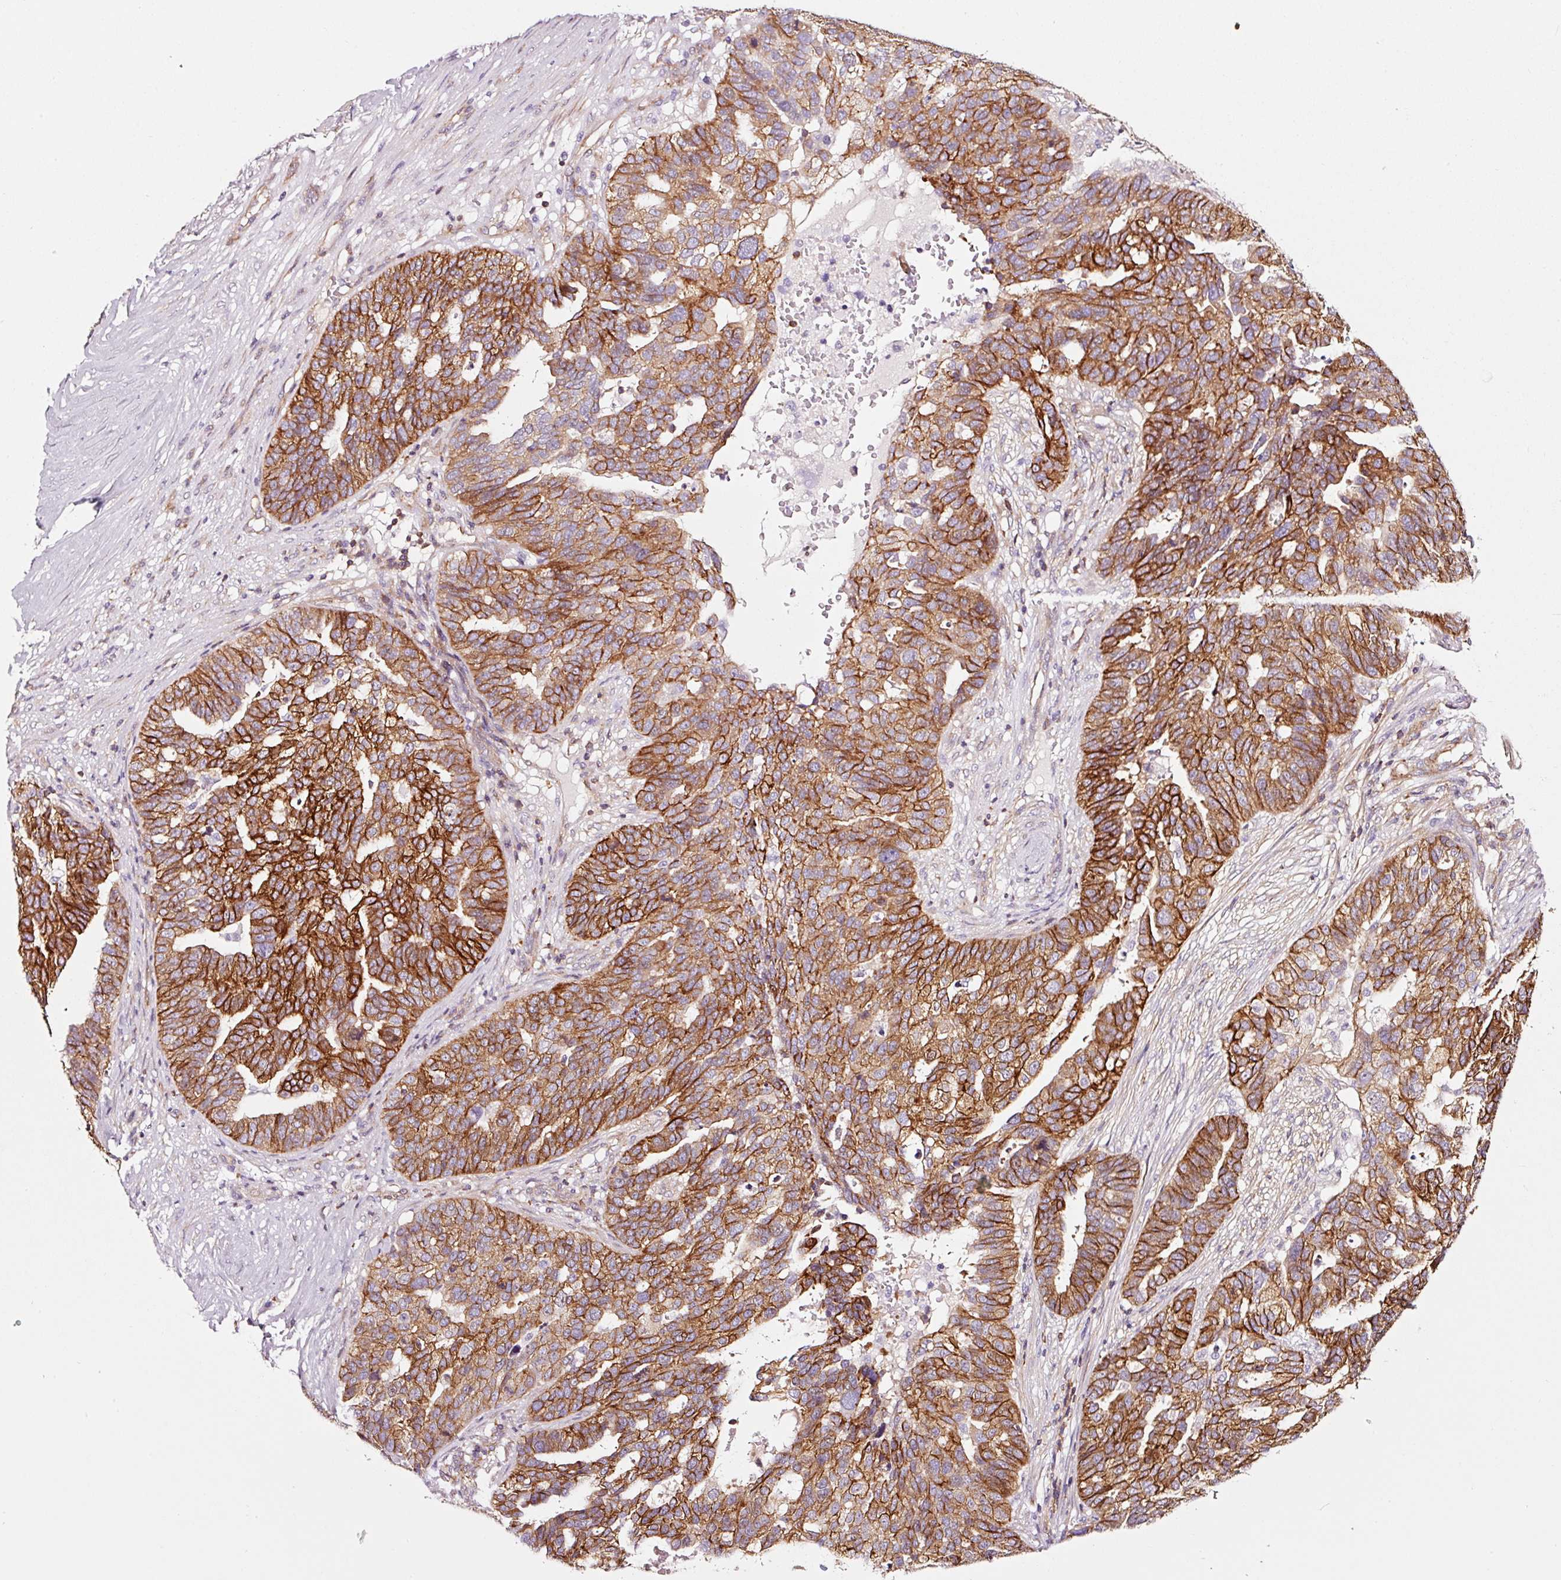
{"staining": {"intensity": "strong", "quantity": ">75%", "location": "cytoplasmic/membranous"}, "tissue": "ovarian cancer", "cell_type": "Tumor cells", "image_type": "cancer", "snomed": [{"axis": "morphology", "description": "Cystadenocarcinoma, serous, NOS"}, {"axis": "topography", "description": "Ovary"}], "caption": "This is an image of IHC staining of ovarian cancer (serous cystadenocarcinoma), which shows strong positivity in the cytoplasmic/membranous of tumor cells.", "gene": "ADD3", "patient": {"sex": "female", "age": 59}}